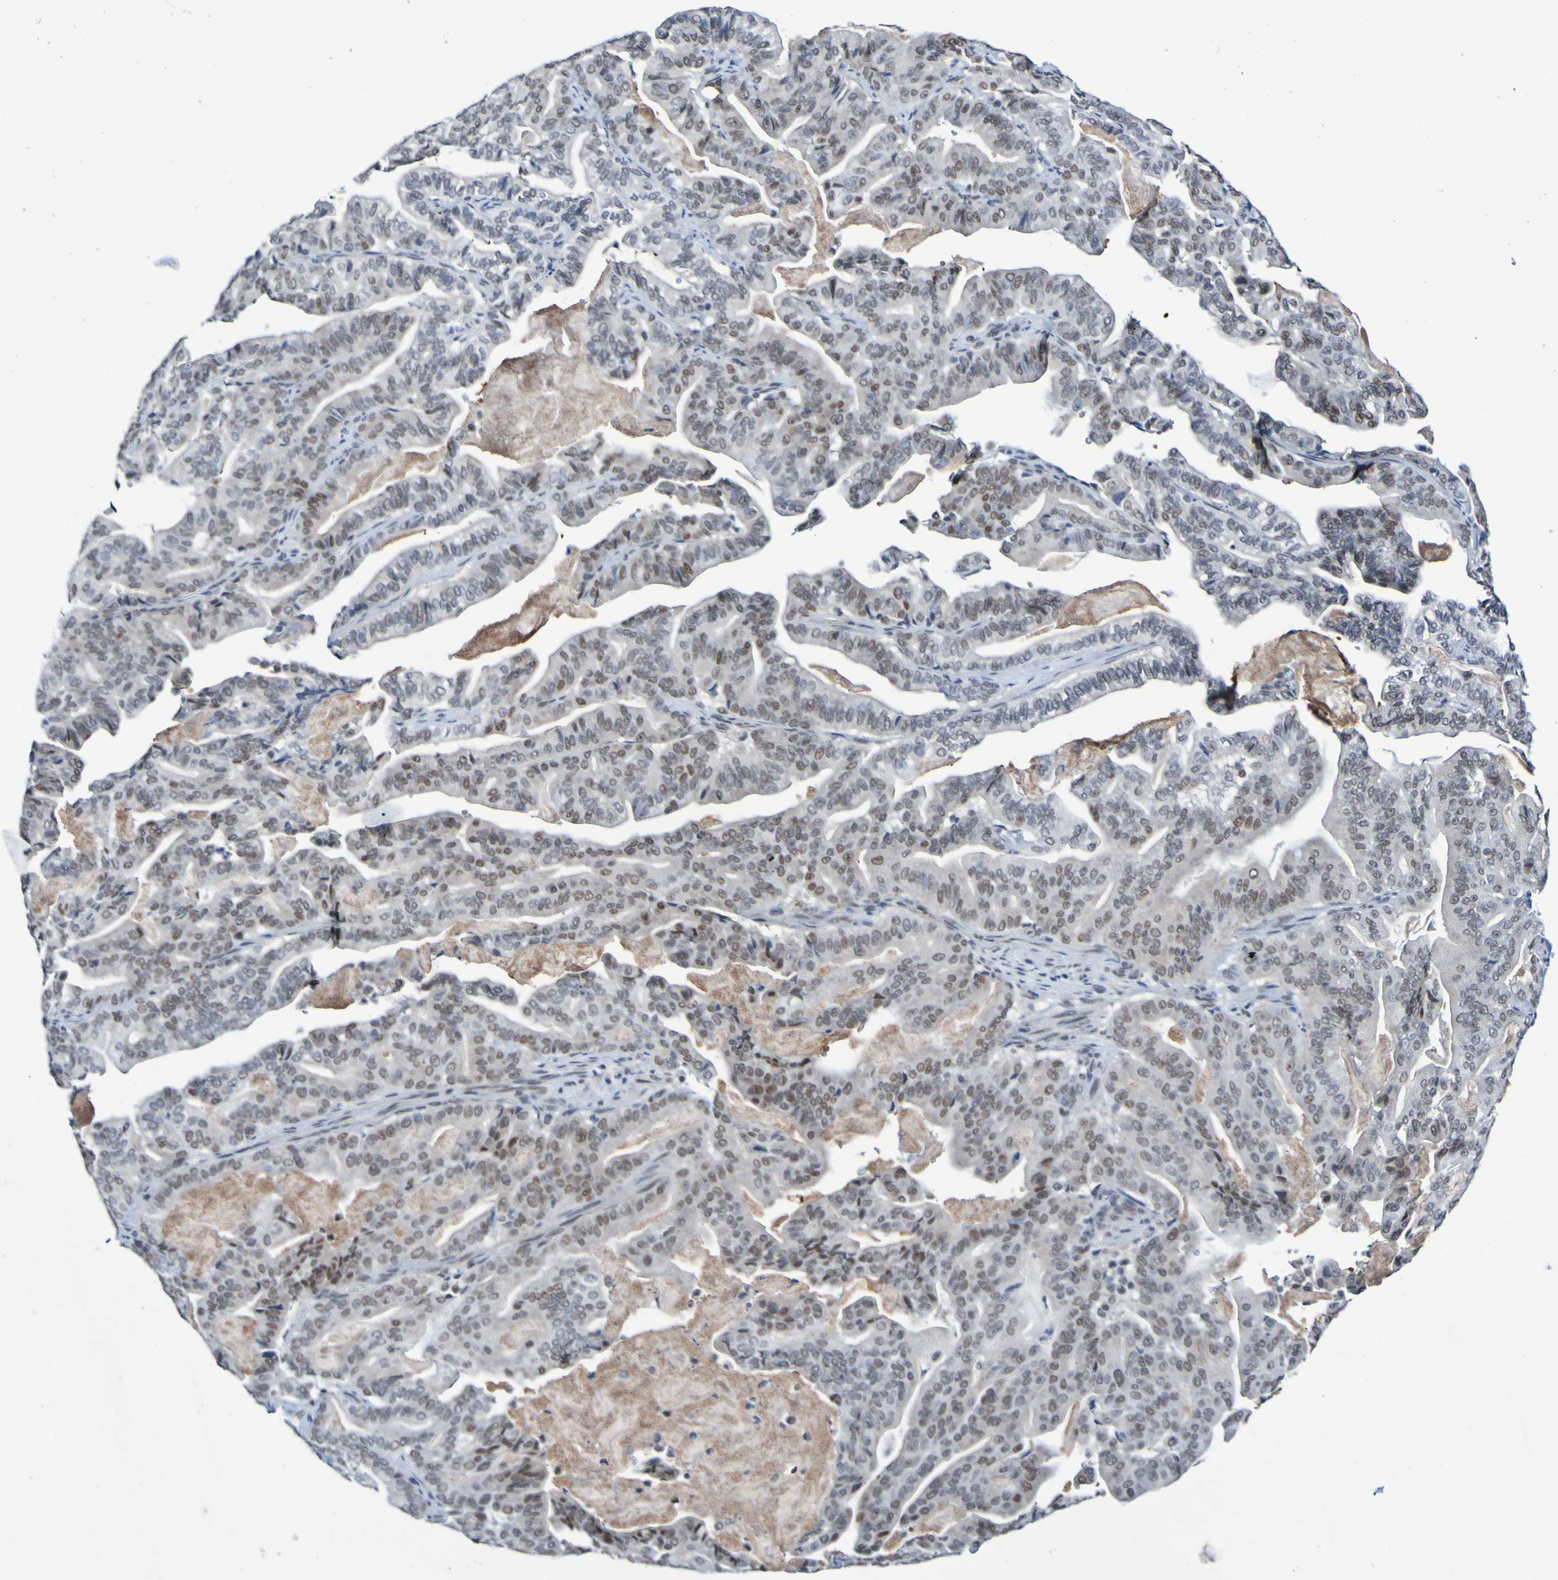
{"staining": {"intensity": "weak", "quantity": "25%-75%", "location": "nuclear"}, "tissue": "pancreatic cancer", "cell_type": "Tumor cells", "image_type": "cancer", "snomed": [{"axis": "morphology", "description": "Adenocarcinoma, NOS"}, {"axis": "topography", "description": "Pancreas"}], "caption": "Immunohistochemistry (IHC) of pancreatic adenocarcinoma demonstrates low levels of weak nuclear positivity in approximately 25%-75% of tumor cells.", "gene": "PCGF1", "patient": {"sex": "male", "age": 63}}